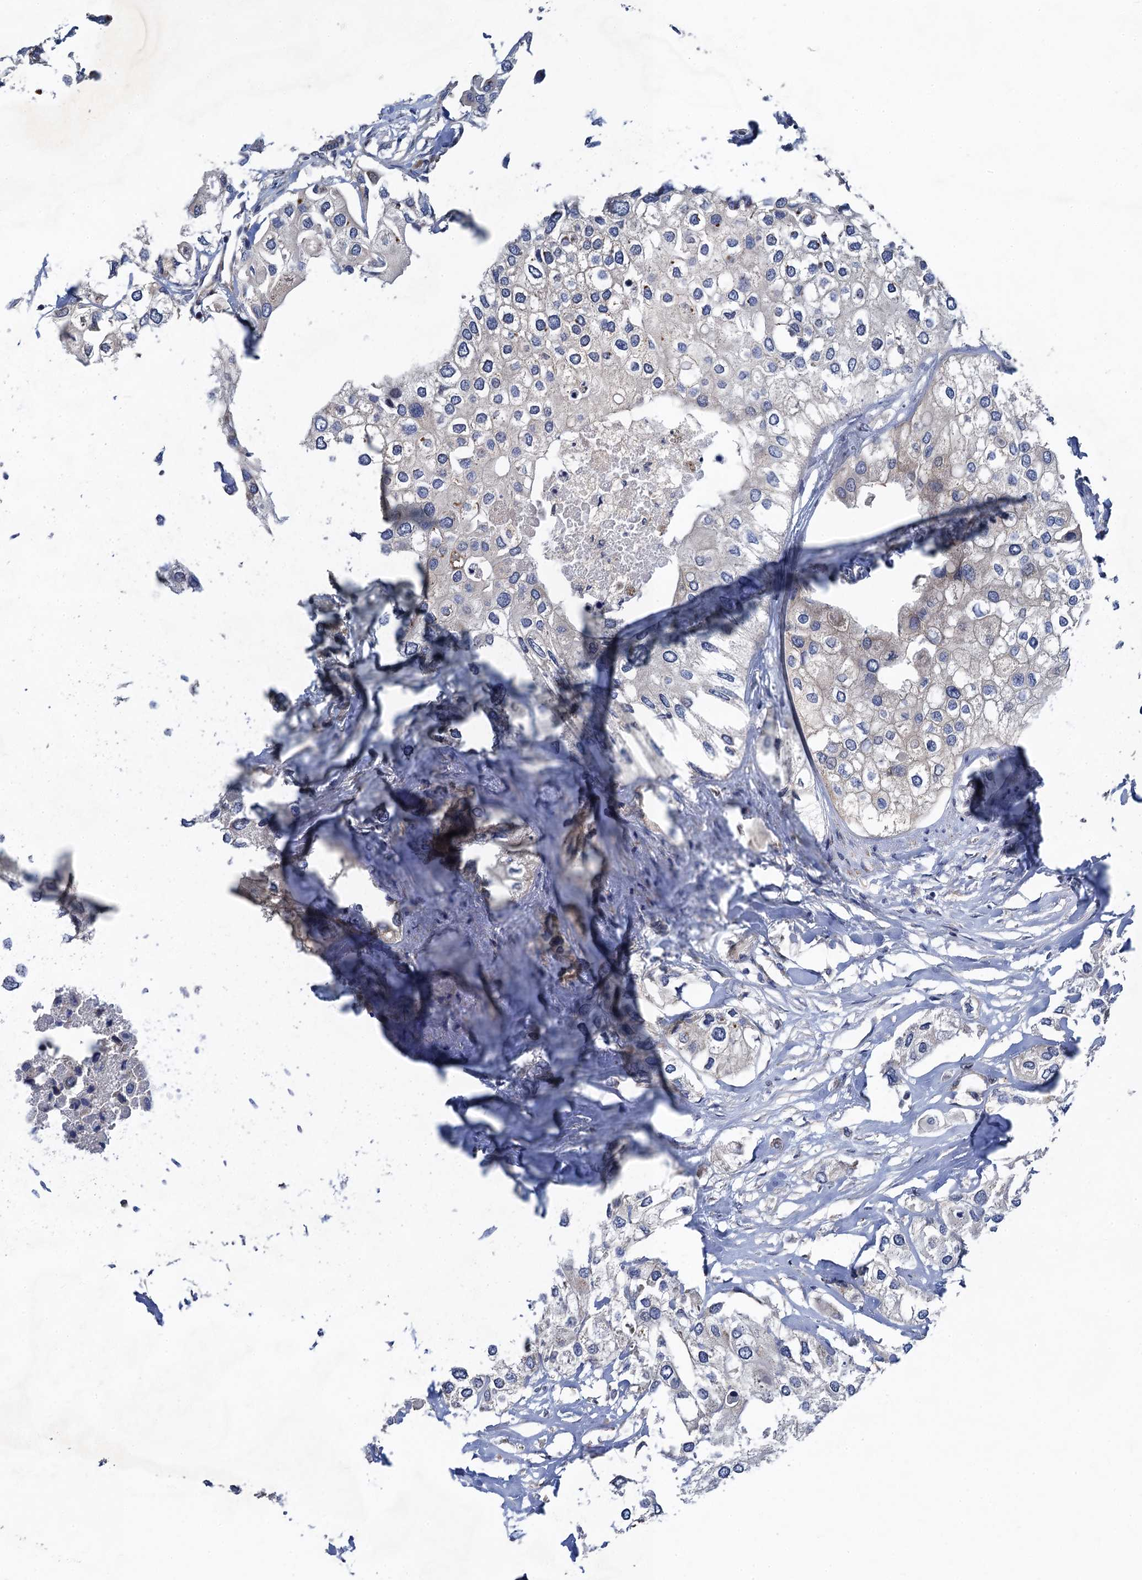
{"staining": {"intensity": "weak", "quantity": "<25%", "location": "cytoplasmic/membranous"}, "tissue": "urothelial cancer", "cell_type": "Tumor cells", "image_type": "cancer", "snomed": [{"axis": "morphology", "description": "Urothelial carcinoma, High grade"}, {"axis": "topography", "description": "Urinary bladder"}], "caption": "Tumor cells are negative for protein expression in human high-grade urothelial carcinoma.", "gene": "PJA2", "patient": {"sex": "male", "age": 64}}